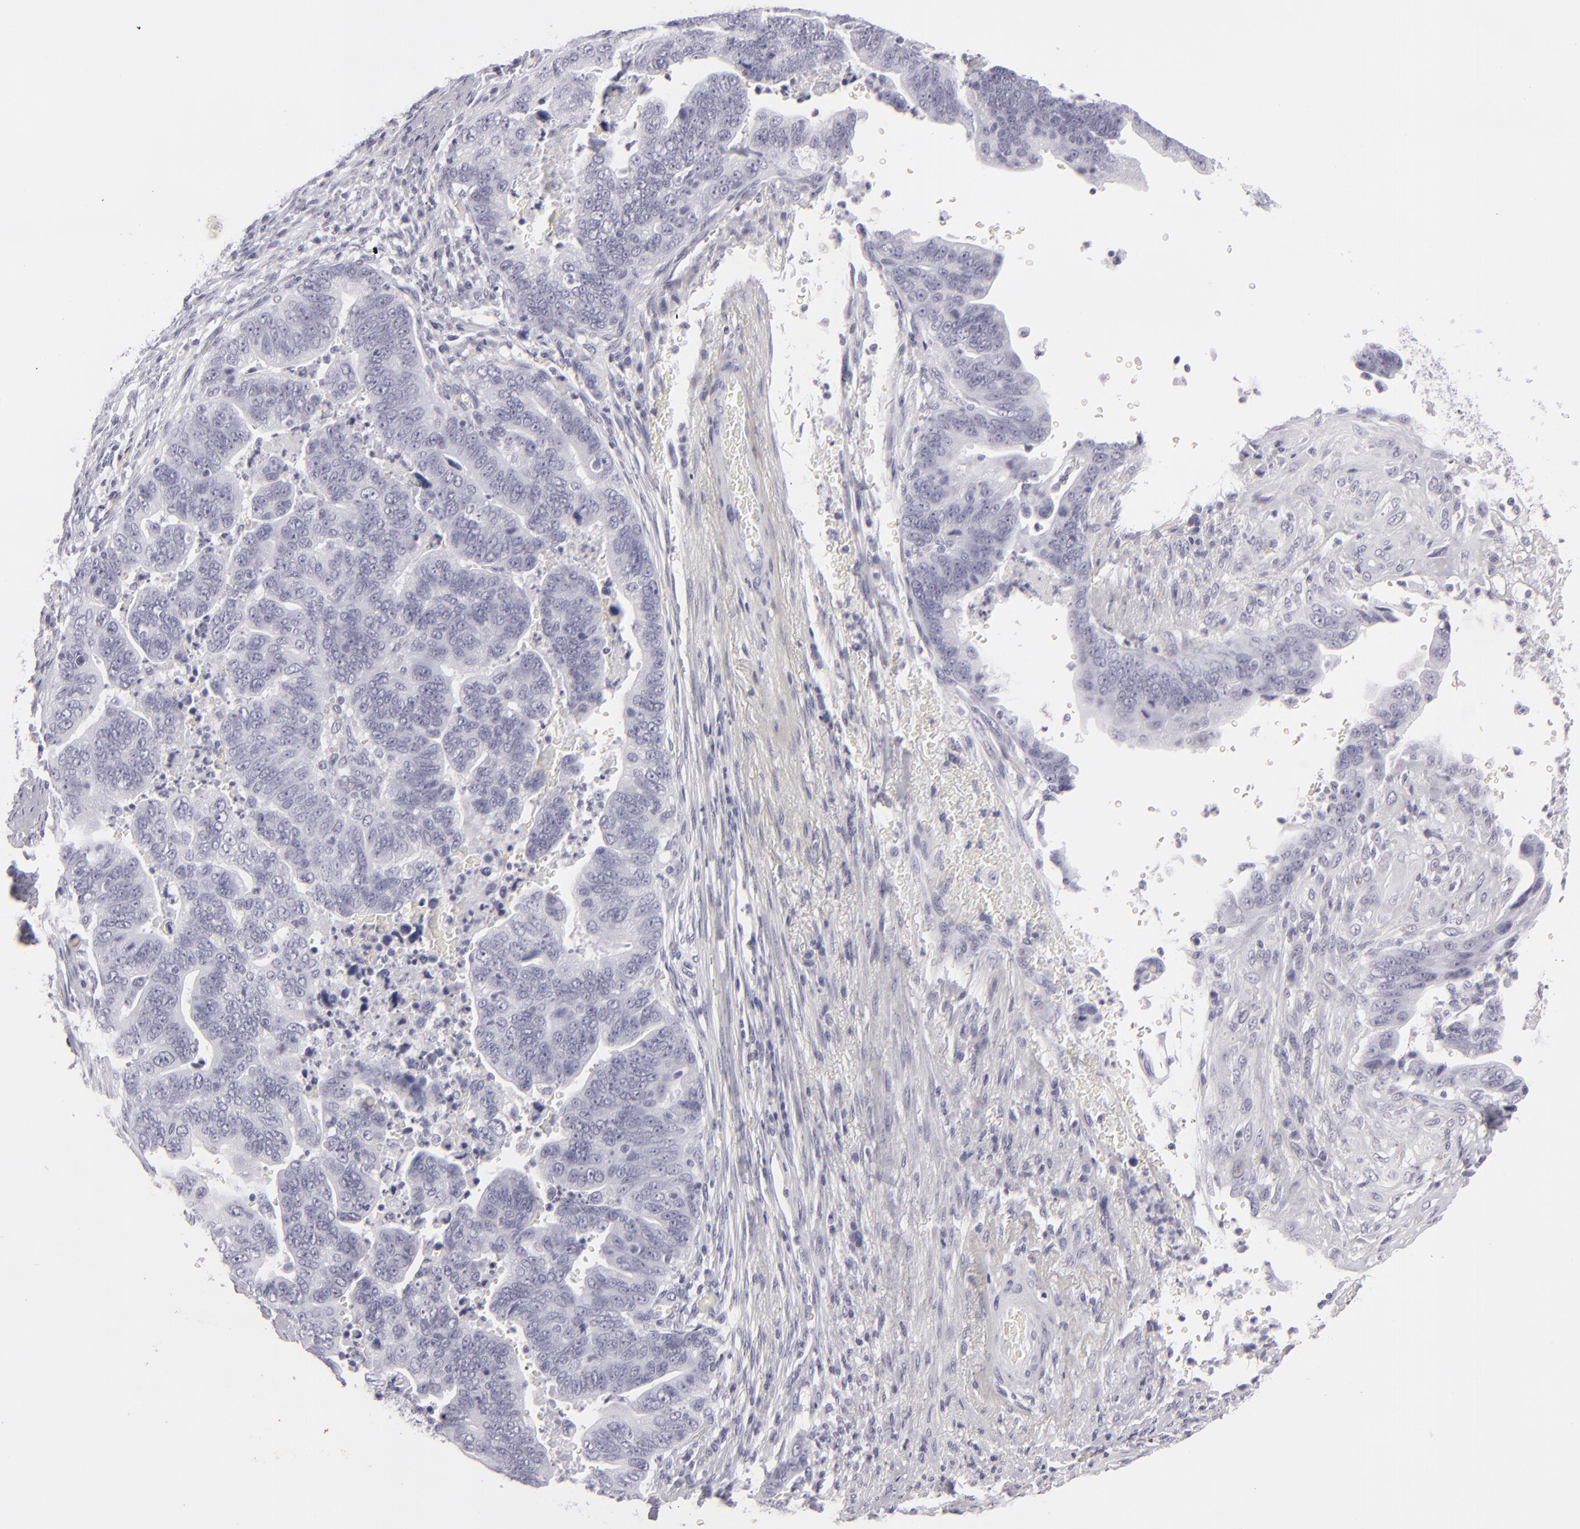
{"staining": {"intensity": "negative", "quantity": "none", "location": "none"}, "tissue": "stomach cancer", "cell_type": "Tumor cells", "image_type": "cancer", "snomed": [{"axis": "morphology", "description": "Adenocarcinoma, NOS"}, {"axis": "topography", "description": "Stomach, upper"}], "caption": "High magnification brightfield microscopy of stomach cancer stained with DAB (3,3'-diaminobenzidine) (brown) and counterstained with hematoxylin (blue): tumor cells show no significant expression. (Stains: DAB IHC with hematoxylin counter stain, Microscopy: brightfield microscopy at high magnification).", "gene": "KRT1", "patient": {"sex": "female", "age": 50}}